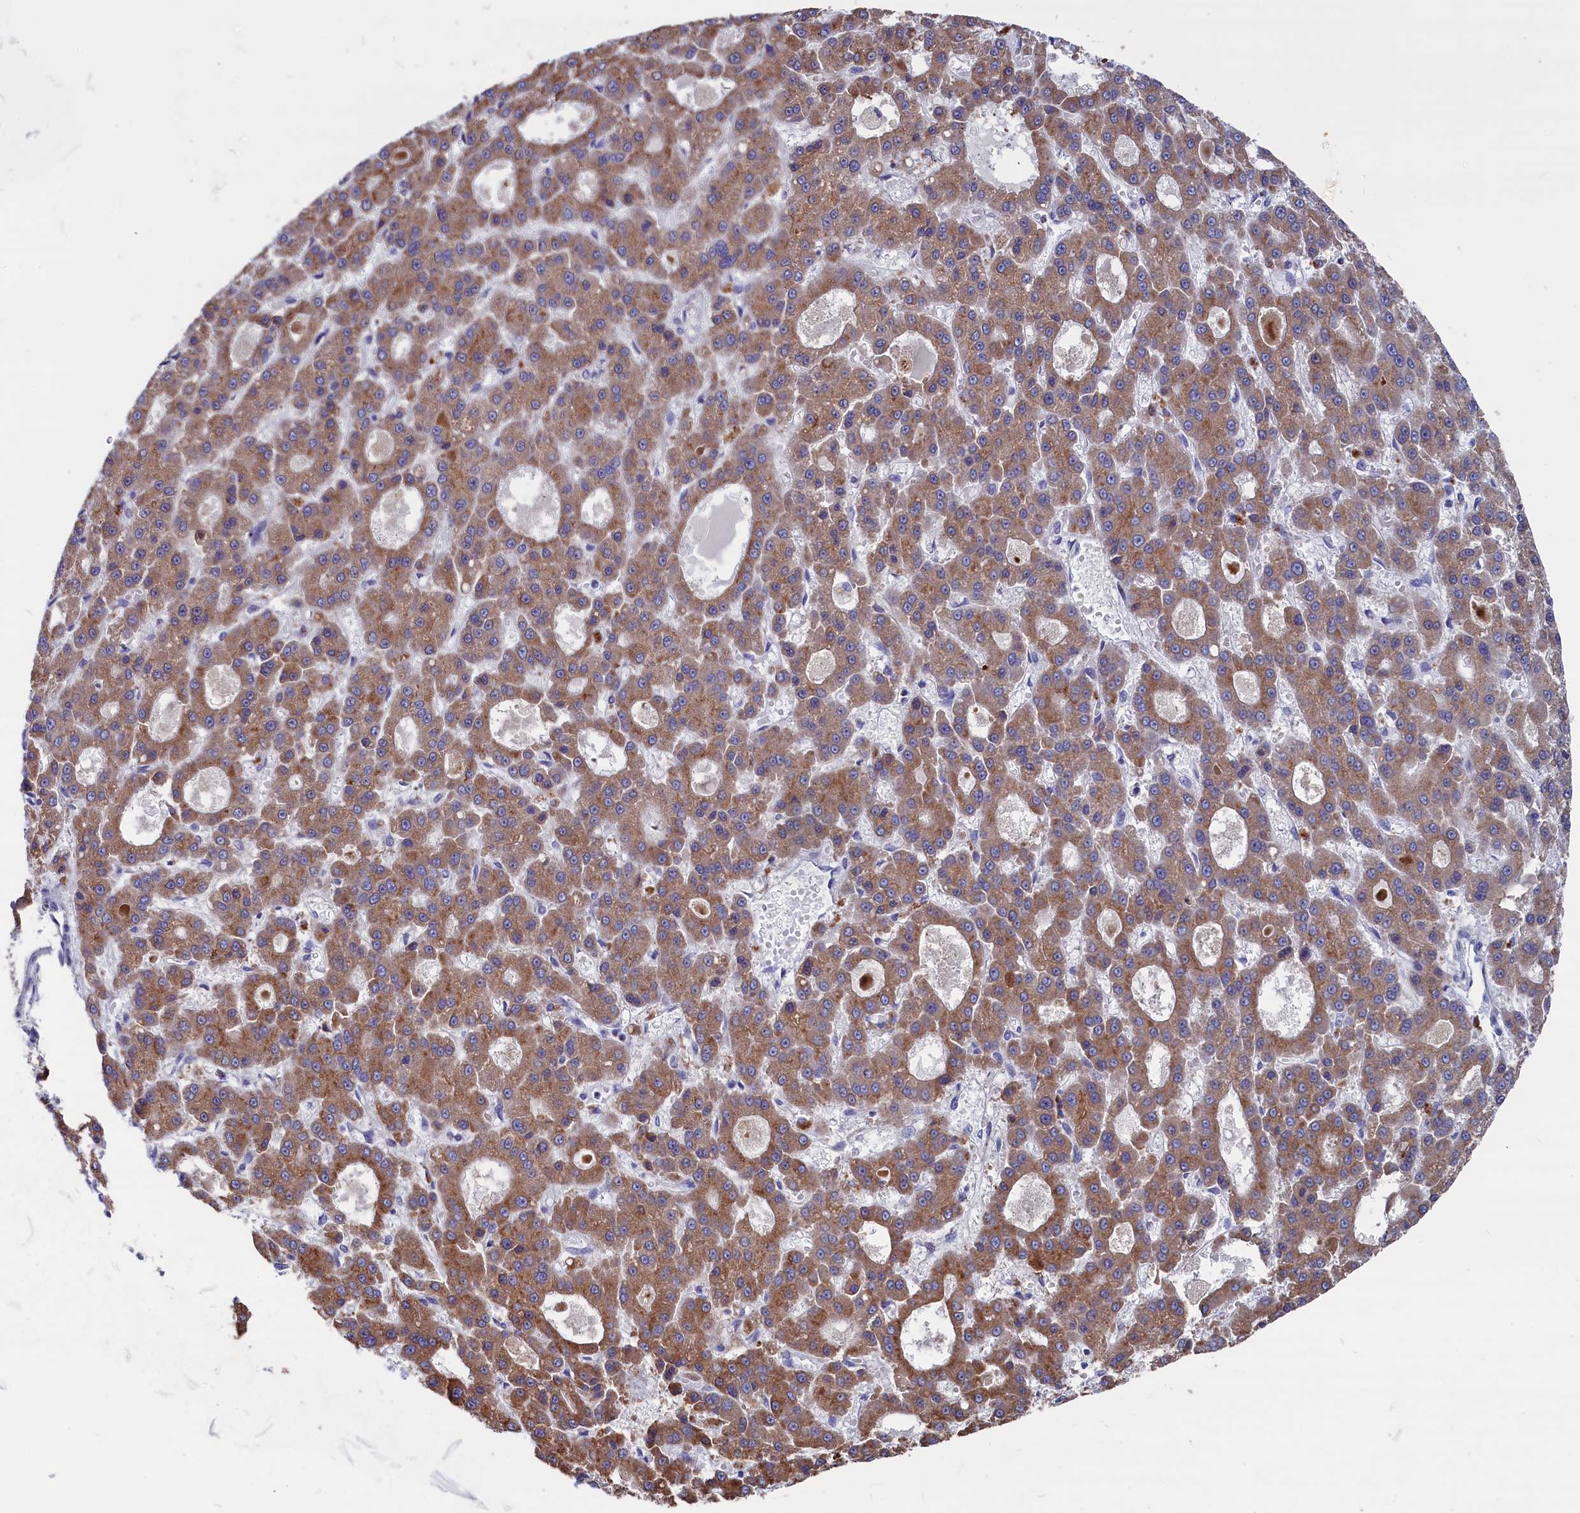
{"staining": {"intensity": "moderate", "quantity": ">75%", "location": "cytoplasmic/membranous"}, "tissue": "liver cancer", "cell_type": "Tumor cells", "image_type": "cancer", "snomed": [{"axis": "morphology", "description": "Carcinoma, Hepatocellular, NOS"}, {"axis": "topography", "description": "Liver"}], "caption": "Immunohistochemistry (IHC) photomicrograph of human liver hepatocellular carcinoma stained for a protein (brown), which exhibits medium levels of moderate cytoplasmic/membranous staining in approximately >75% of tumor cells.", "gene": "NUDT7", "patient": {"sex": "male", "age": 70}}